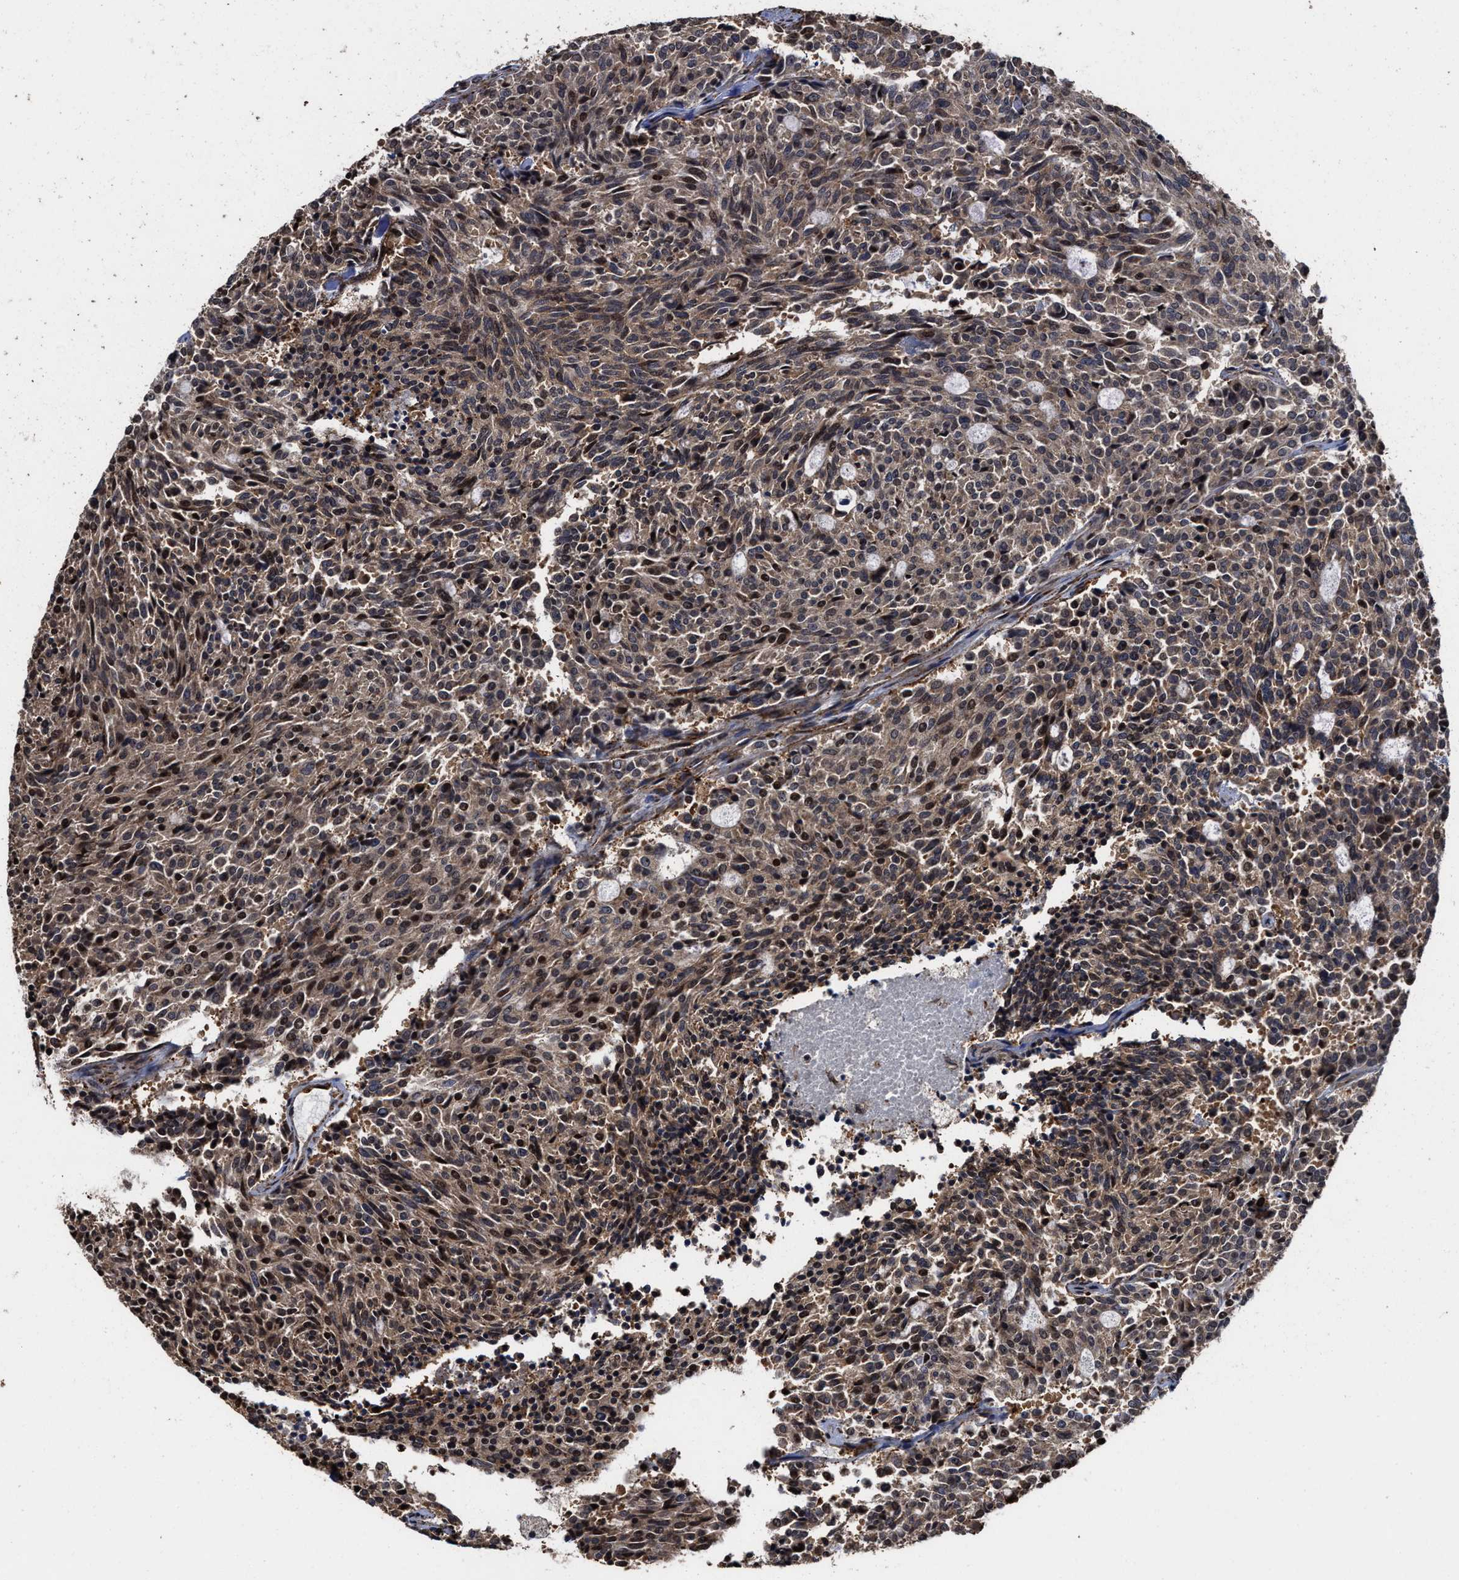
{"staining": {"intensity": "moderate", "quantity": ">75%", "location": "cytoplasmic/membranous,nuclear"}, "tissue": "carcinoid", "cell_type": "Tumor cells", "image_type": "cancer", "snomed": [{"axis": "morphology", "description": "Carcinoid, malignant, NOS"}, {"axis": "topography", "description": "Pancreas"}], "caption": "A high-resolution image shows IHC staining of carcinoid (malignant), which displays moderate cytoplasmic/membranous and nuclear positivity in about >75% of tumor cells.", "gene": "SEPTIN2", "patient": {"sex": "female", "age": 54}}